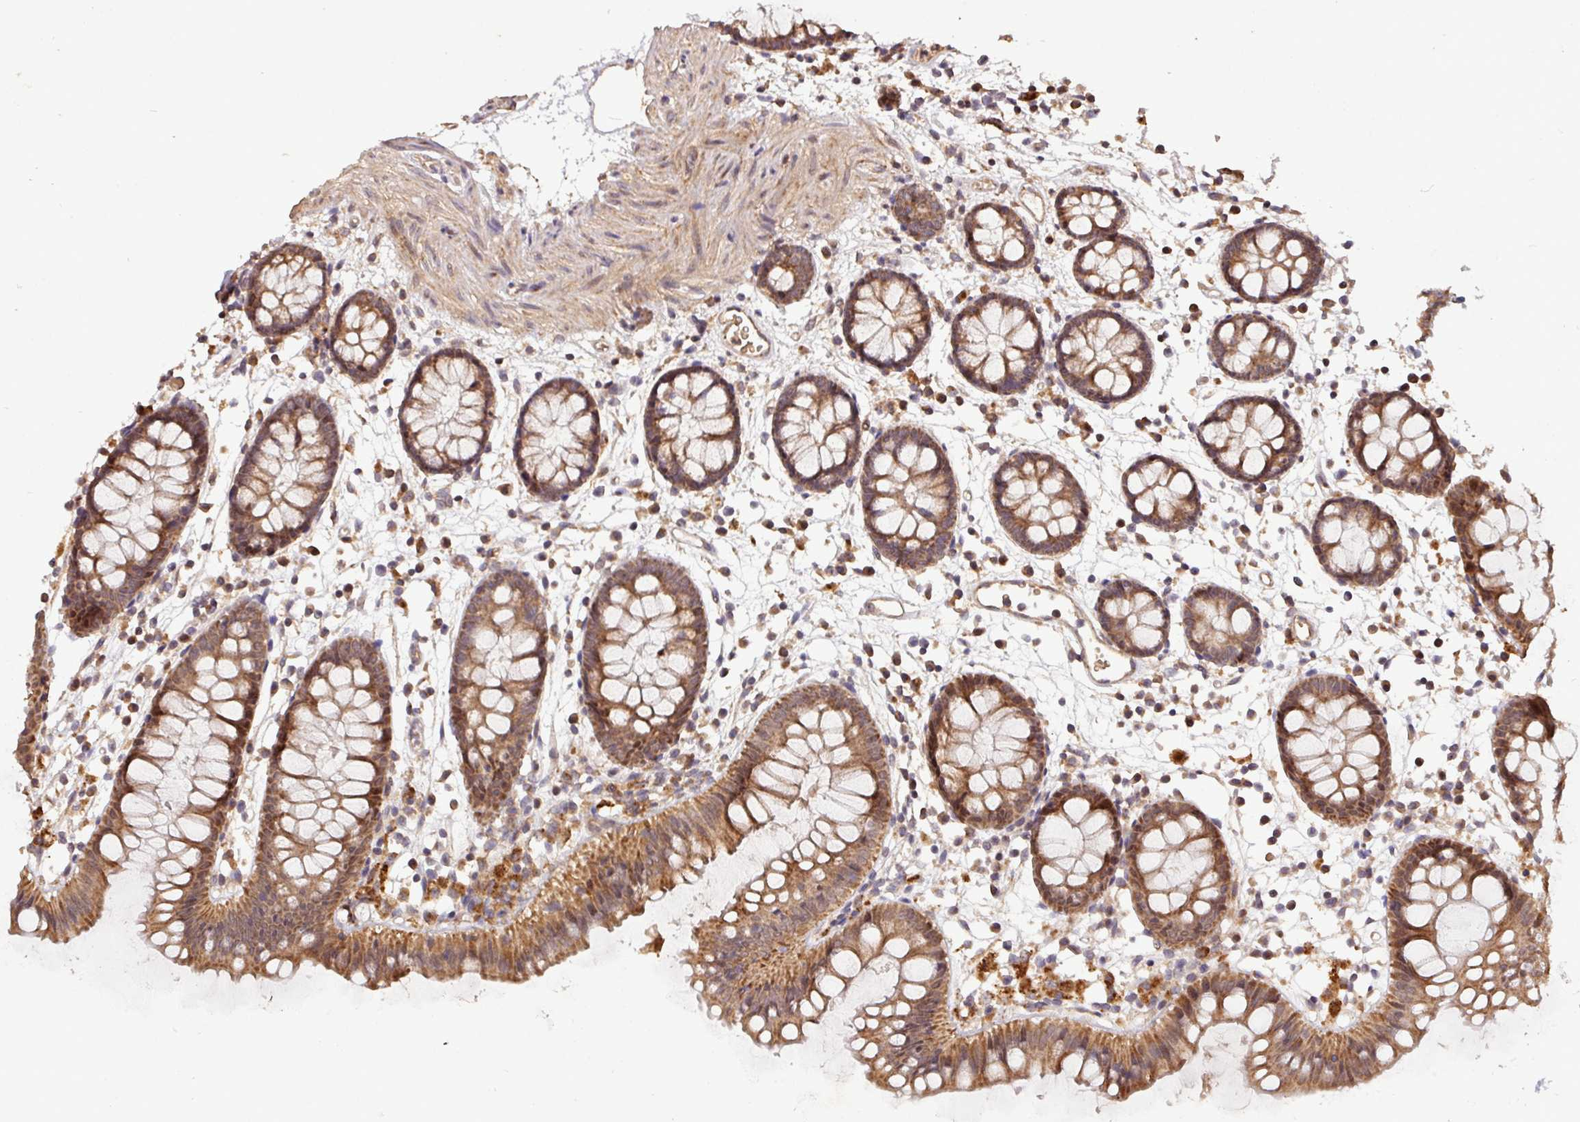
{"staining": {"intensity": "moderate", "quantity": ">75%", "location": "cytoplasmic/membranous"}, "tissue": "colon", "cell_type": "Endothelial cells", "image_type": "normal", "snomed": [{"axis": "morphology", "description": "Normal tissue, NOS"}, {"axis": "topography", "description": "Colon"}], "caption": "Immunohistochemistry (IHC) image of normal human colon stained for a protein (brown), which demonstrates medium levels of moderate cytoplasmic/membranous staining in approximately >75% of endothelial cells.", "gene": "YPEL1", "patient": {"sex": "female", "age": 84}}